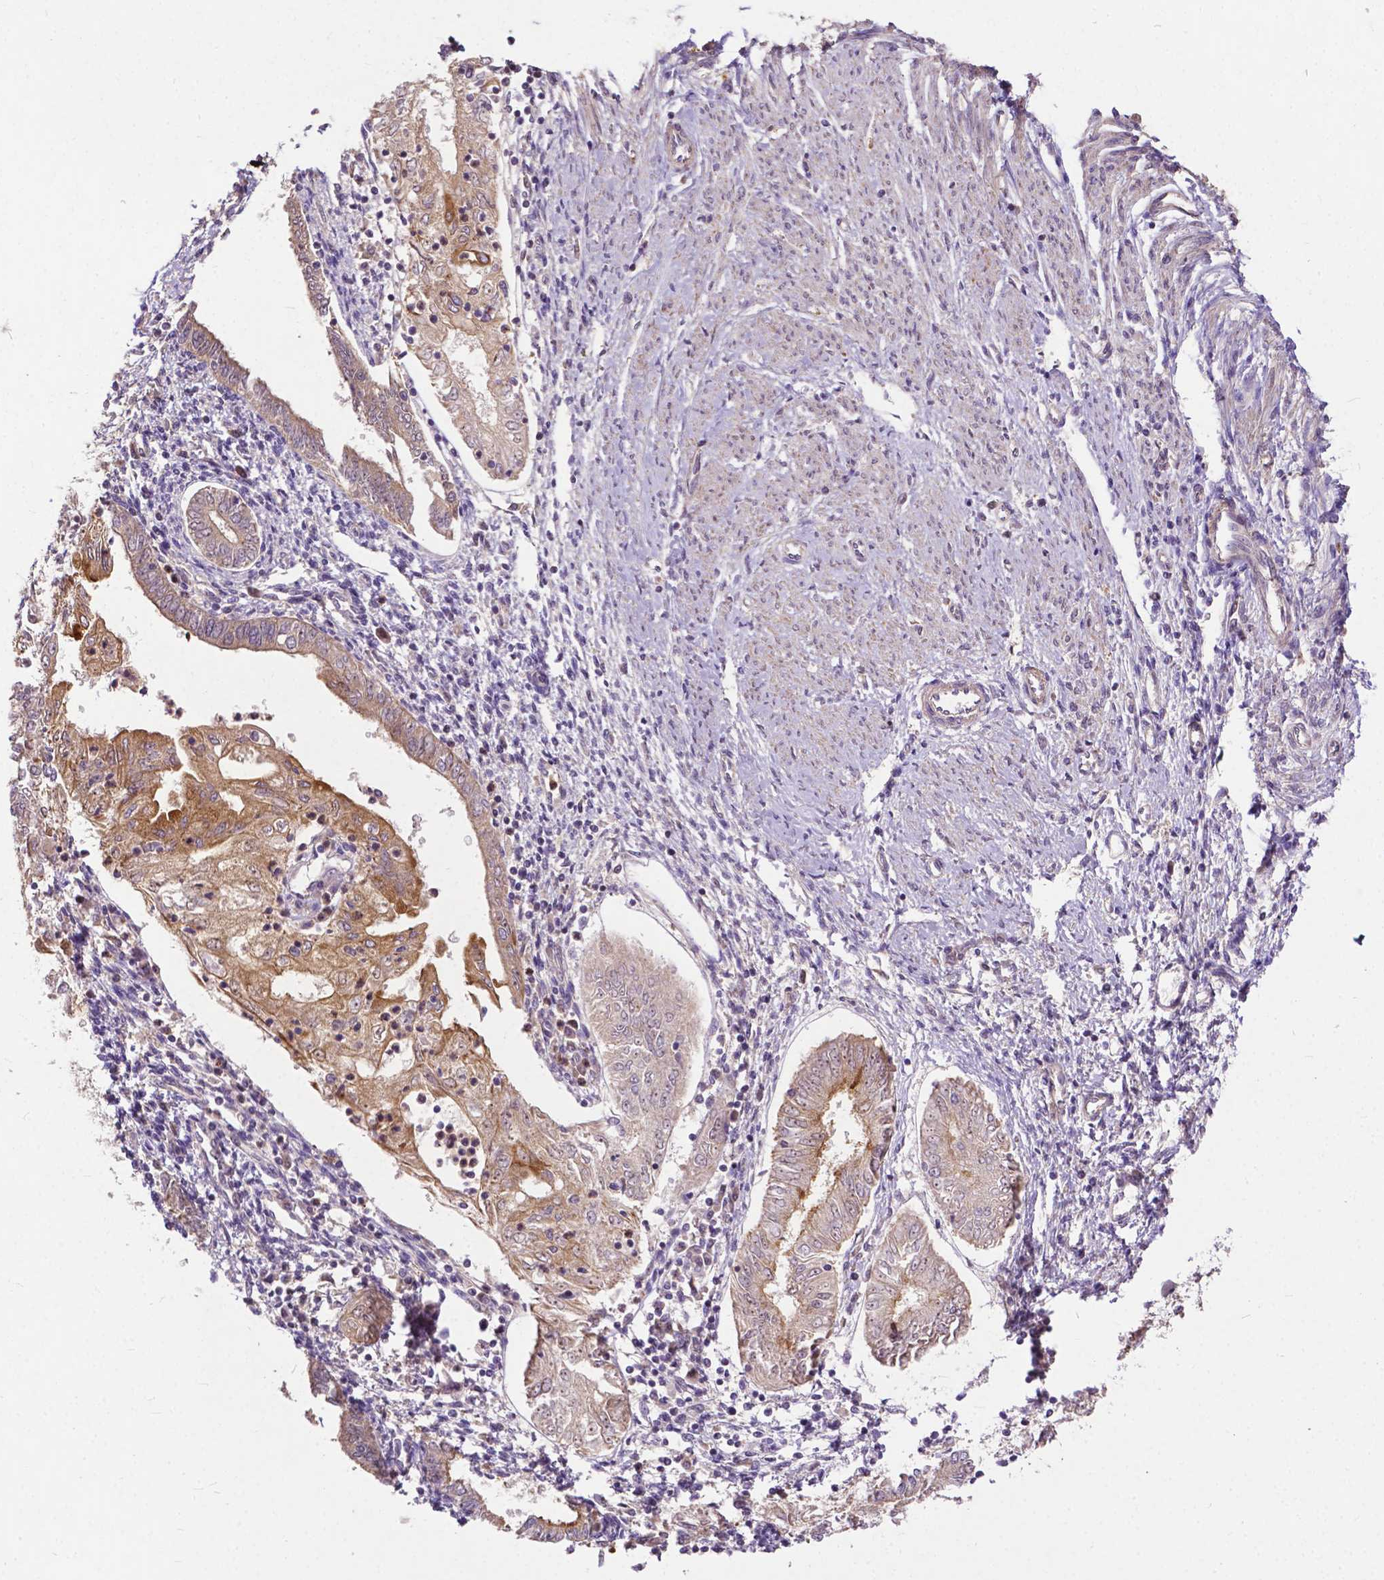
{"staining": {"intensity": "moderate", "quantity": "25%-75%", "location": "cytoplasmic/membranous"}, "tissue": "endometrial cancer", "cell_type": "Tumor cells", "image_type": "cancer", "snomed": [{"axis": "morphology", "description": "Adenocarcinoma, NOS"}, {"axis": "topography", "description": "Endometrium"}], "caption": "Immunohistochemistry histopathology image of human endometrial cancer stained for a protein (brown), which reveals medium levels of moderate cytoplasmic/membranous expression in approximately 25%-75% of tumor cells.", "gene": "PARP3", "patient": {"sex": "female", "age": 68}}